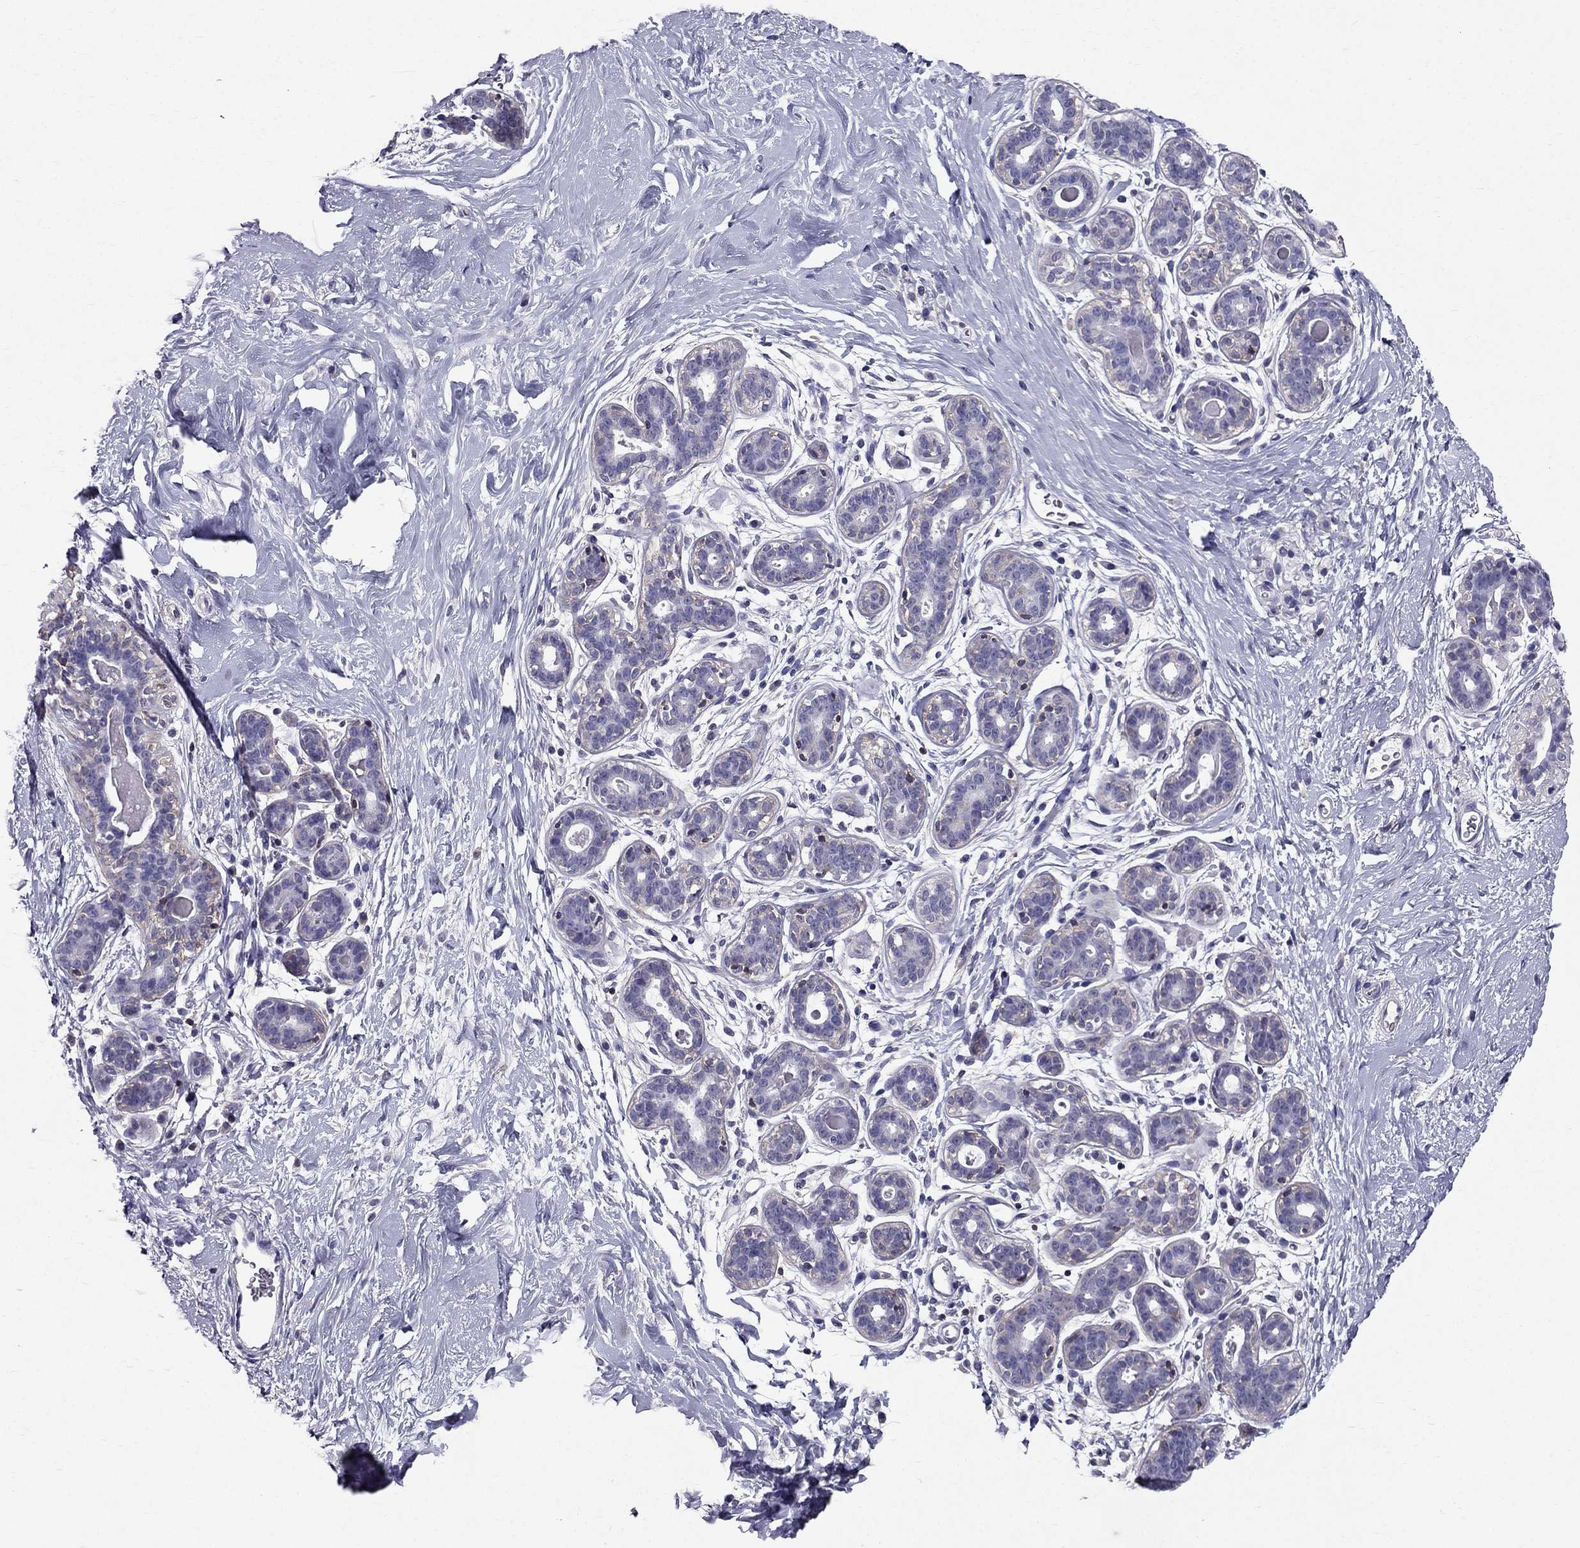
{"staining": {"intensity": "negative", "quantity": "none", "location": "none"}, "tissue": "breast", "cell_type": "Adipocytes", "image_type": "normal", "snomed": [{"axis": "morphology", "description": "Normal tissue, NOS"}, {"axis": "topography", "description": "Breast"}], "caption": "Immunohistochemistry of benign human breast demonstrates no expression in adipocytes. (Stains: DAB IHC with hematoxylin counter stain, Microscopy: brightfield microscopy at high magnification).", "gene": "AAK1", "patient": {"sex": "female", "age": 43}}